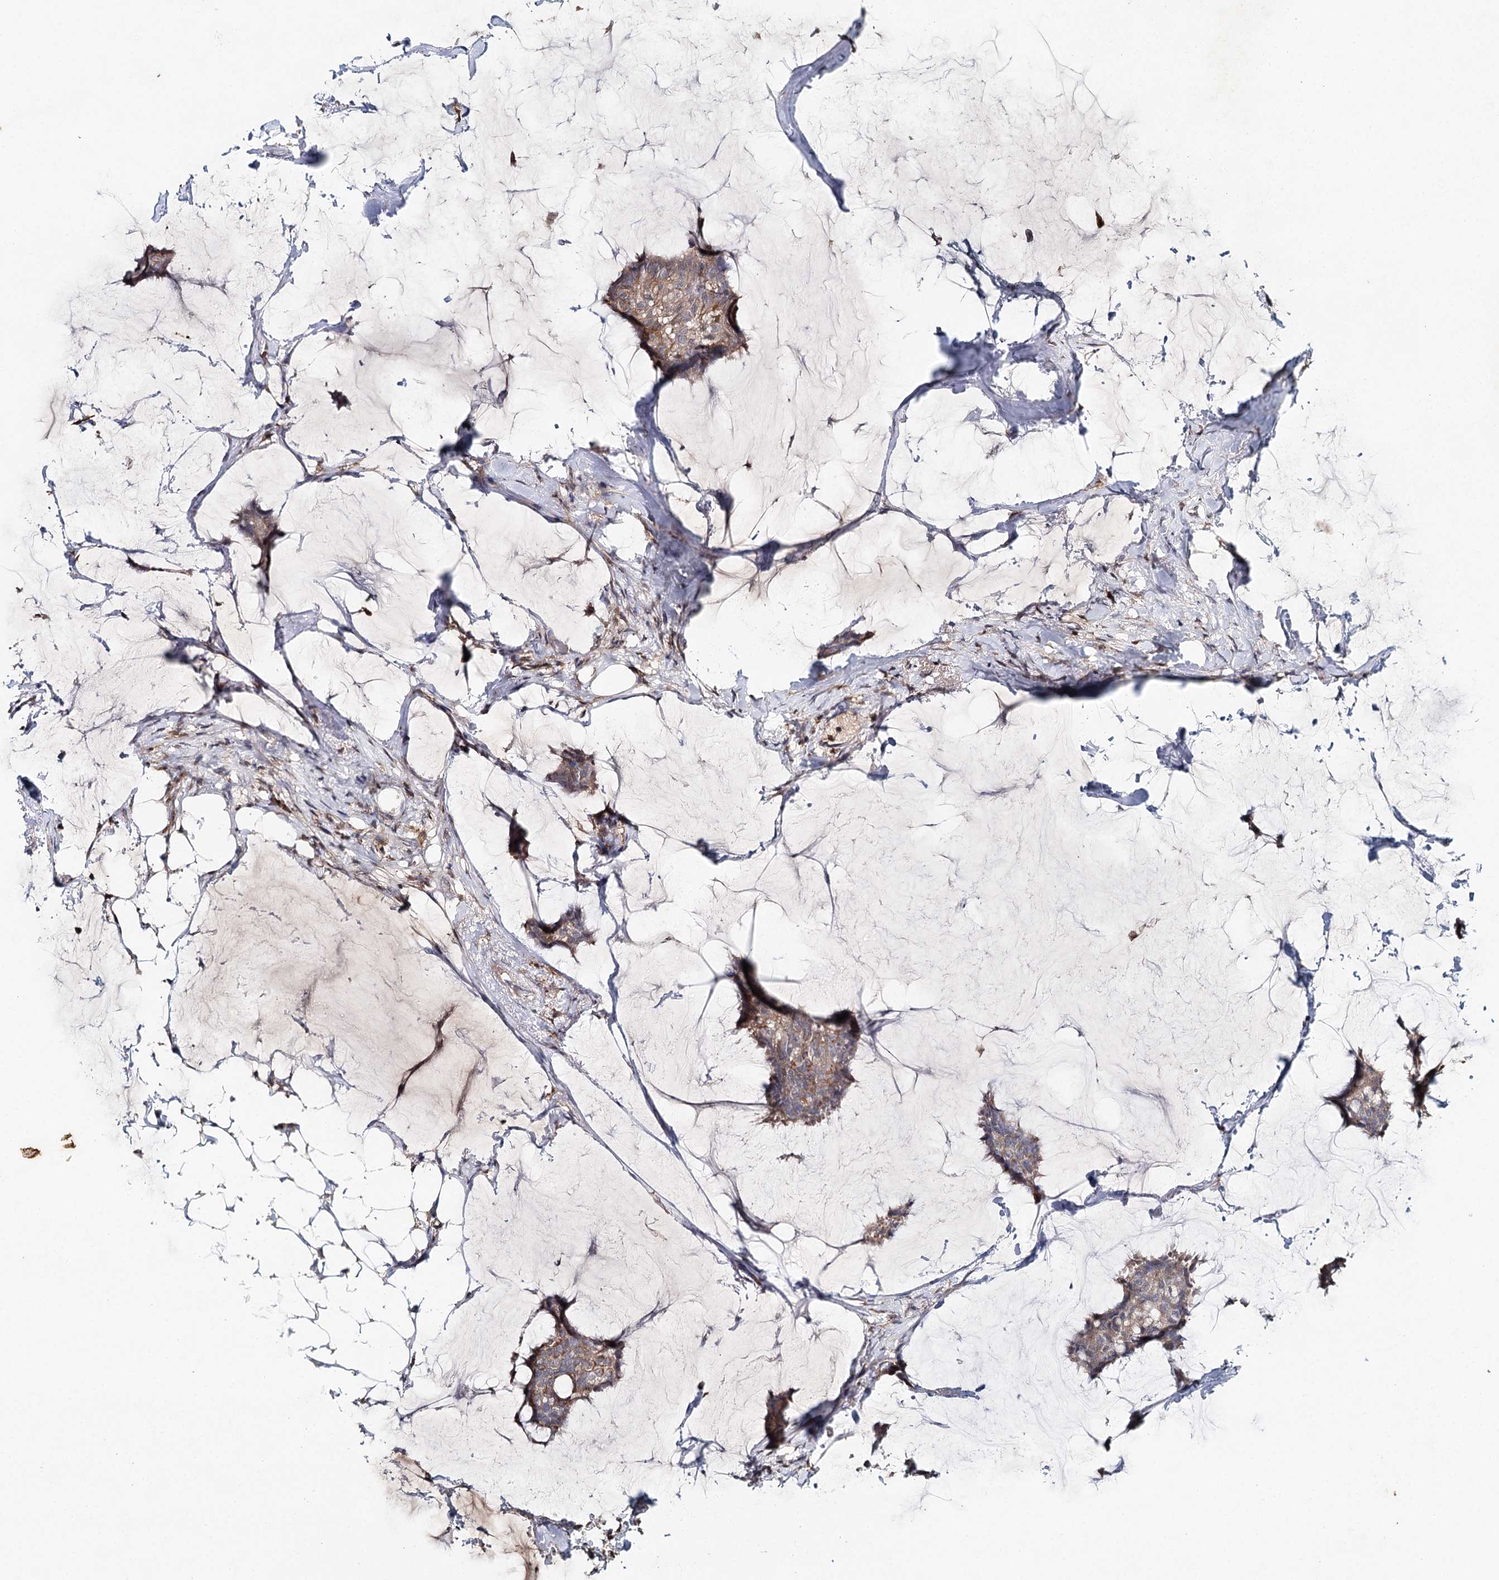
{"staining": {"intensity": "moderate", "quantity": ">75%", "location": "cytoplasmic/membranous"}, "tissue": "breast cancer", "cell_type": "Tumor cells", "image_type": "cancer", "snomed": [{"axis": "morphology", "description": "Duct carcinoma"}, {"axis": "topography", "description": "Breast"}], "caption": "A photomicrograph showing moderate cytoplasmic/membranous expression in approximately >75% of tumor cells in breast cancer (invasive ductal carcinoma), as visualized by brown immunohistochemical staining.", "gene": "SLC41A2", "patient": {"sex": "female", "age": 93}}